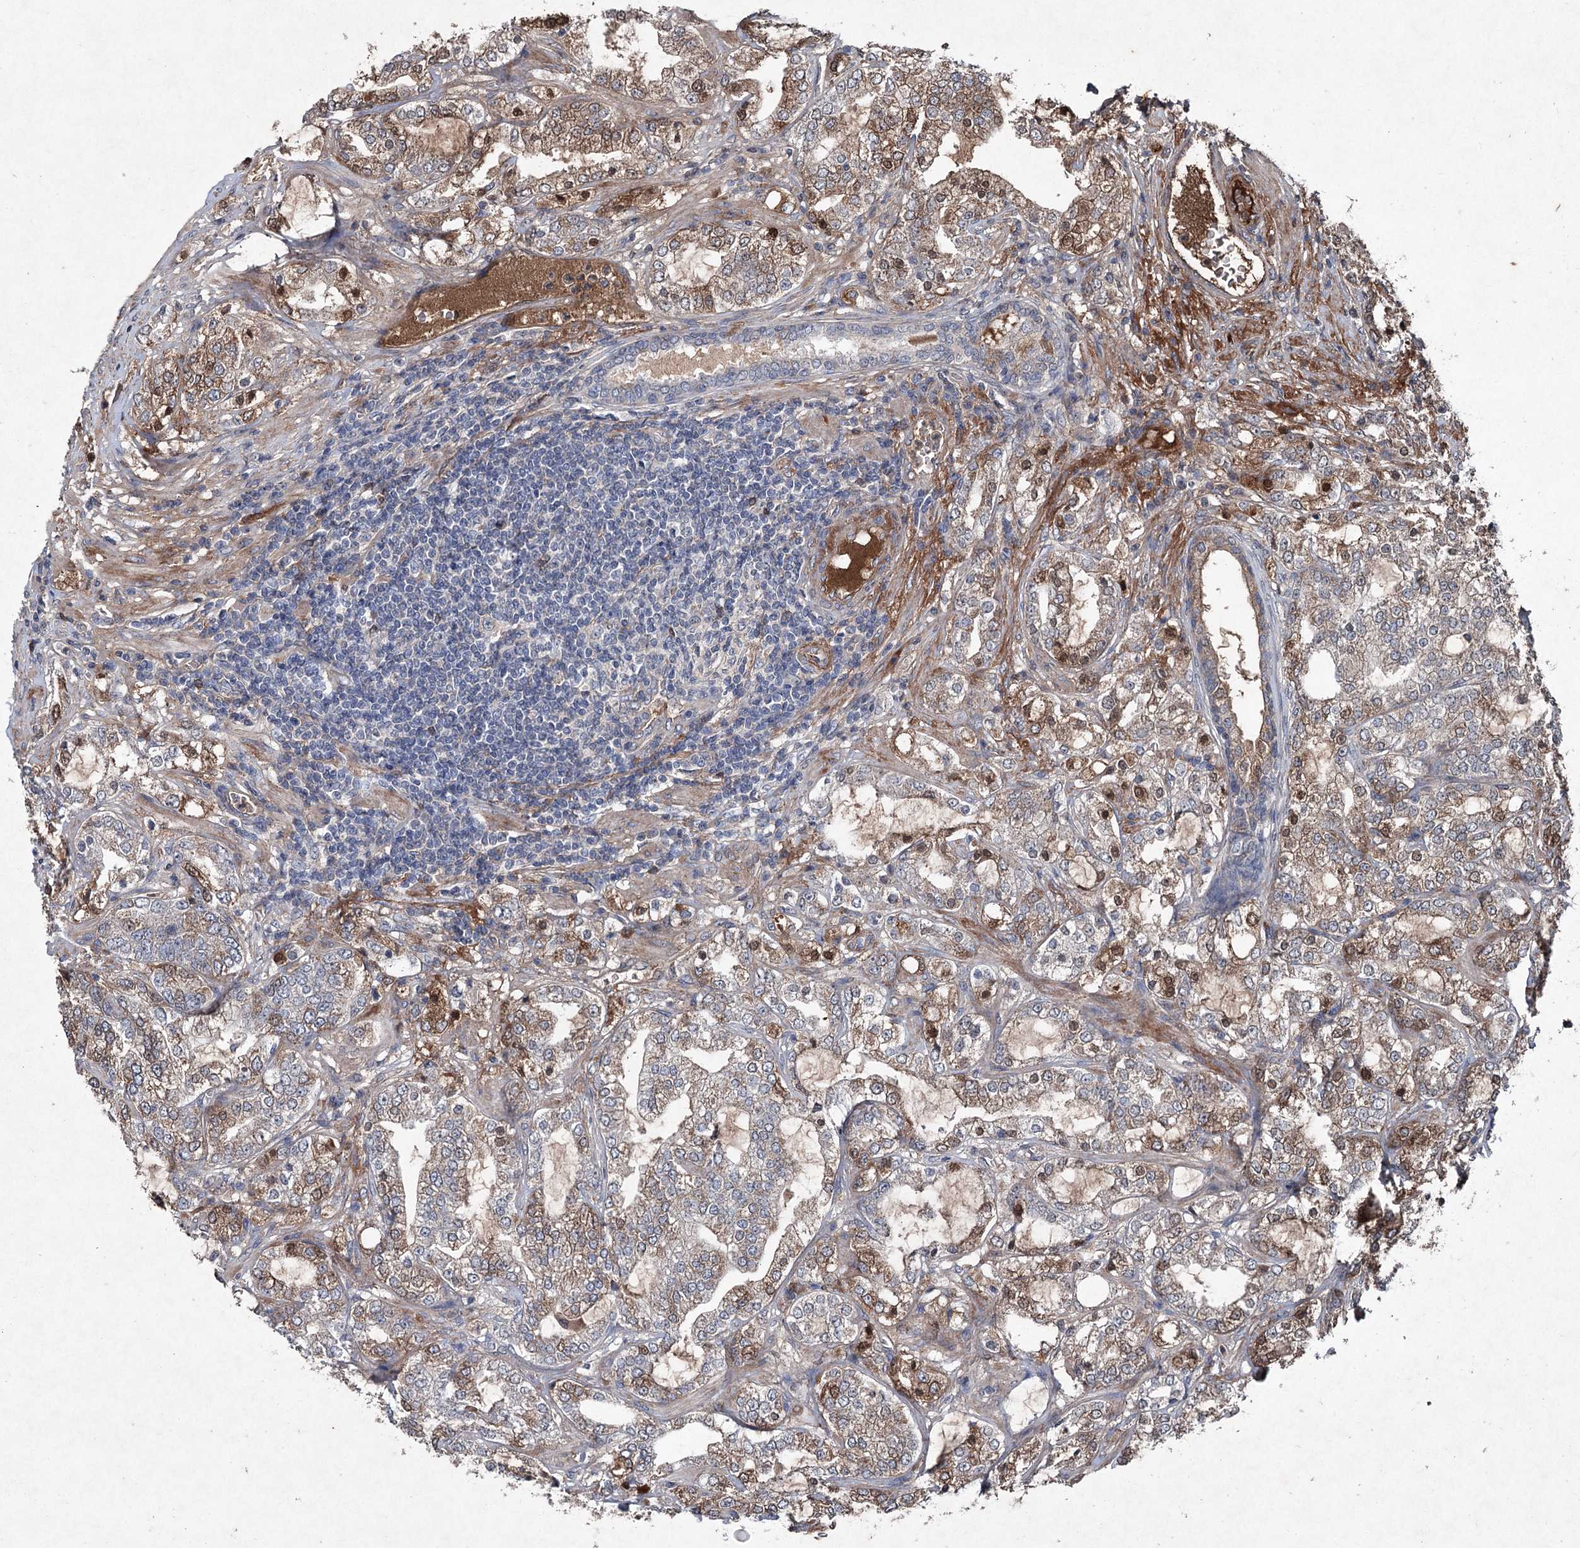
{"staining": {"intensity": "moderate", "quantity": "<25%", "location": "cytoplasmic/membranous,nuclear"}, "tissue": "prostate cancer", "cell_type": "Tumor cells", "image_type": "cancer", "snomed": [{"axis": "morphology", "description": "Adenocarcinoma, High grade"}, {"axis": "topography", "description": "Prostate"}], "caption": "Immunohistochemistry staining of prostate adenocarcinoma (high-grade), which reveals low levels of moderate cytoplasmic/membranous and nuclear staining in approximately <25% of tumor cells indicating moderate cytoplasmic/membranous and nuclear protein staining. The staining was performed using DAB (3,3'-diaminobenzidine) (brown) for protein detection and nuclei were counterstained in hematoxylin (blue).", "gene": "PGLYRP2", "patient": {"sex": "male", "age": 64}}